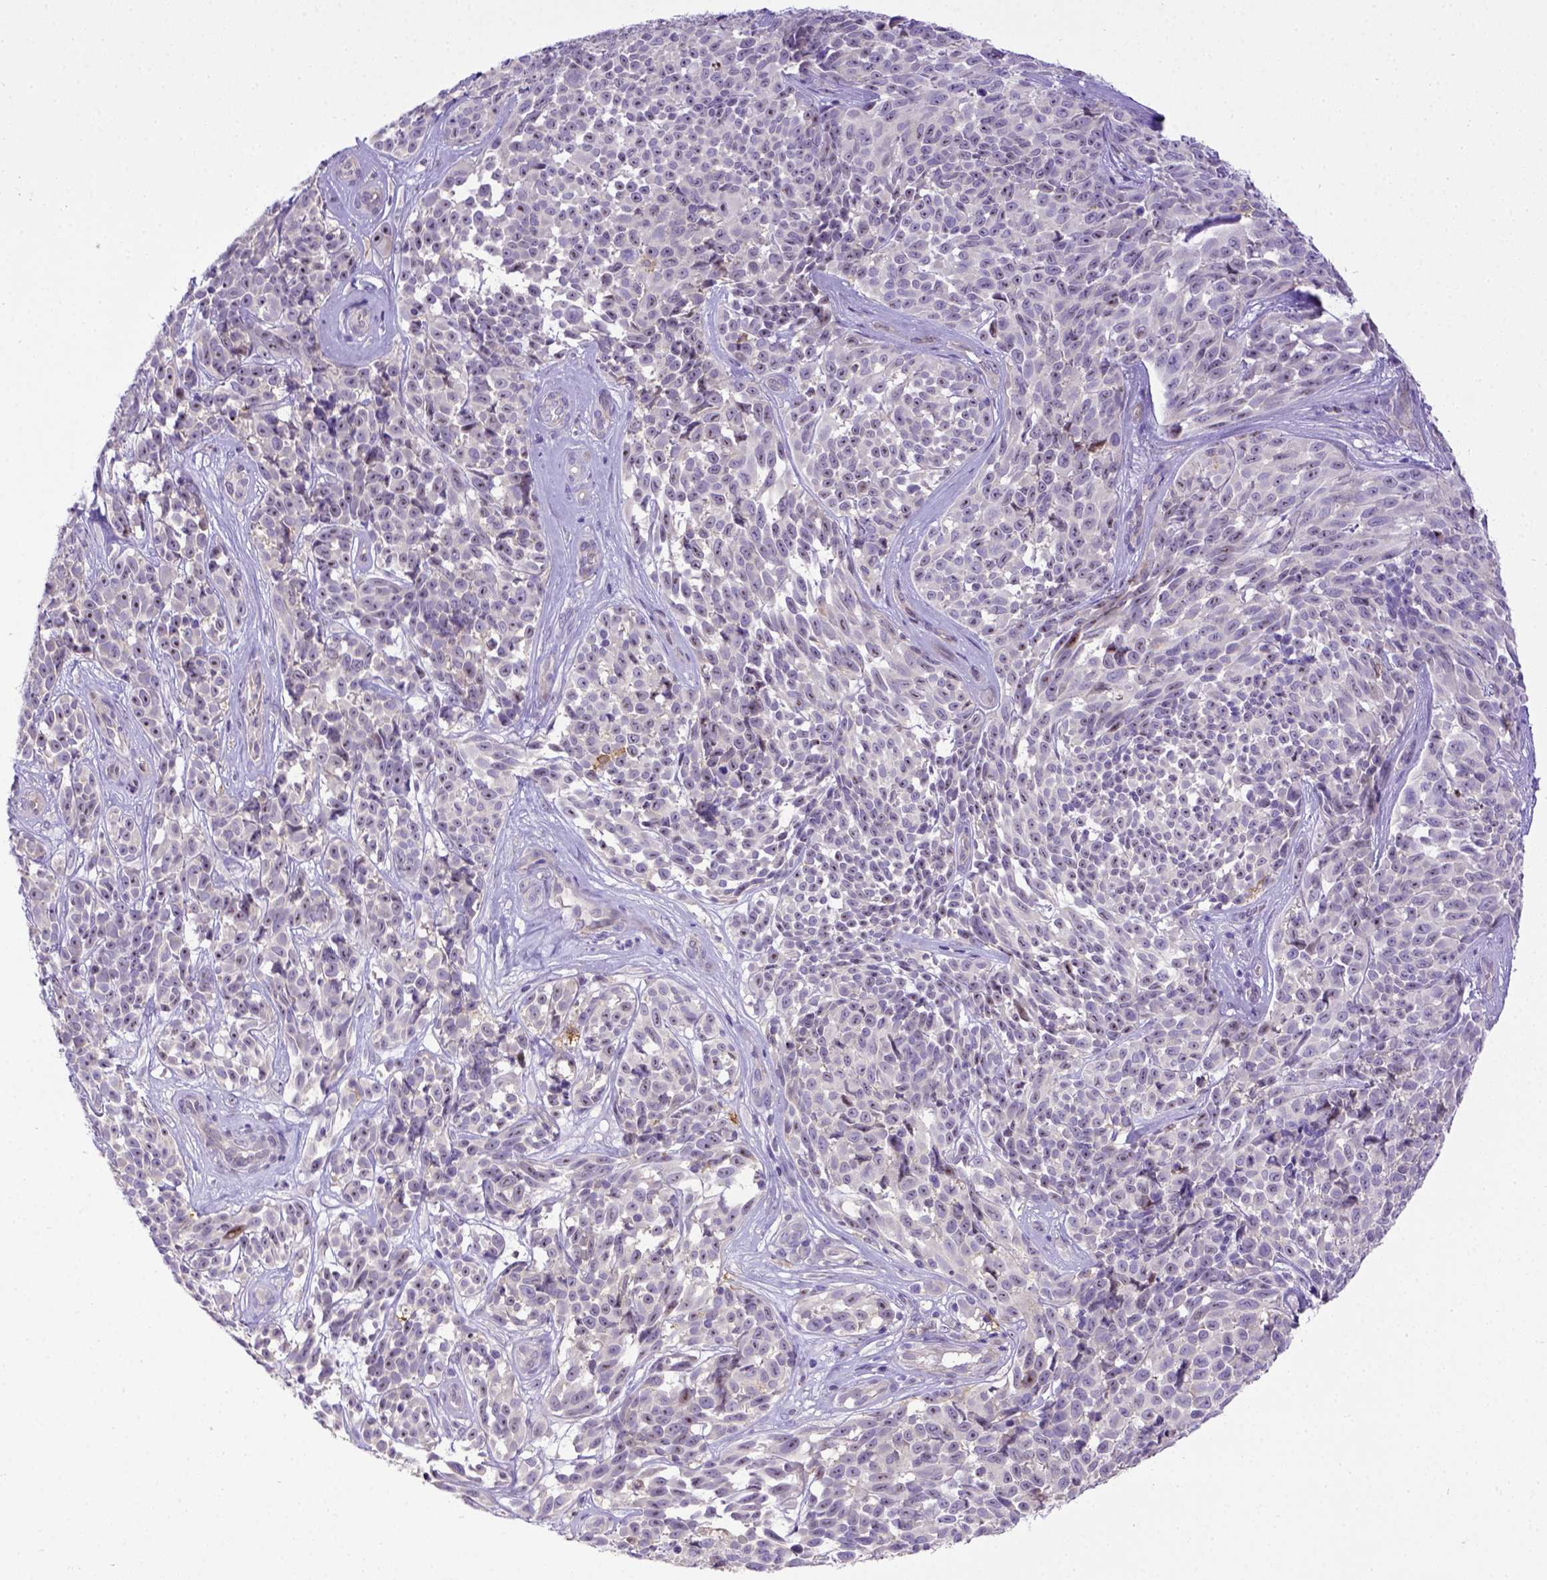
{"staining": {"intensity": "negative", "quantity": "none", "location": "none"}, "tissue": "melanoma", "cell_type": "Tumor cells", "image_type": "cancer", "snomed": [{"axis": "morphology", "description": "Malignant melanoma, NOS"}, {"axis": "topography", "description": "Skin"}], "caption": "The histopathology image reveals no staining of tumor cells in melanoma.", "gene": "CD40", "patient": {"sex": "female", "age": 88}}